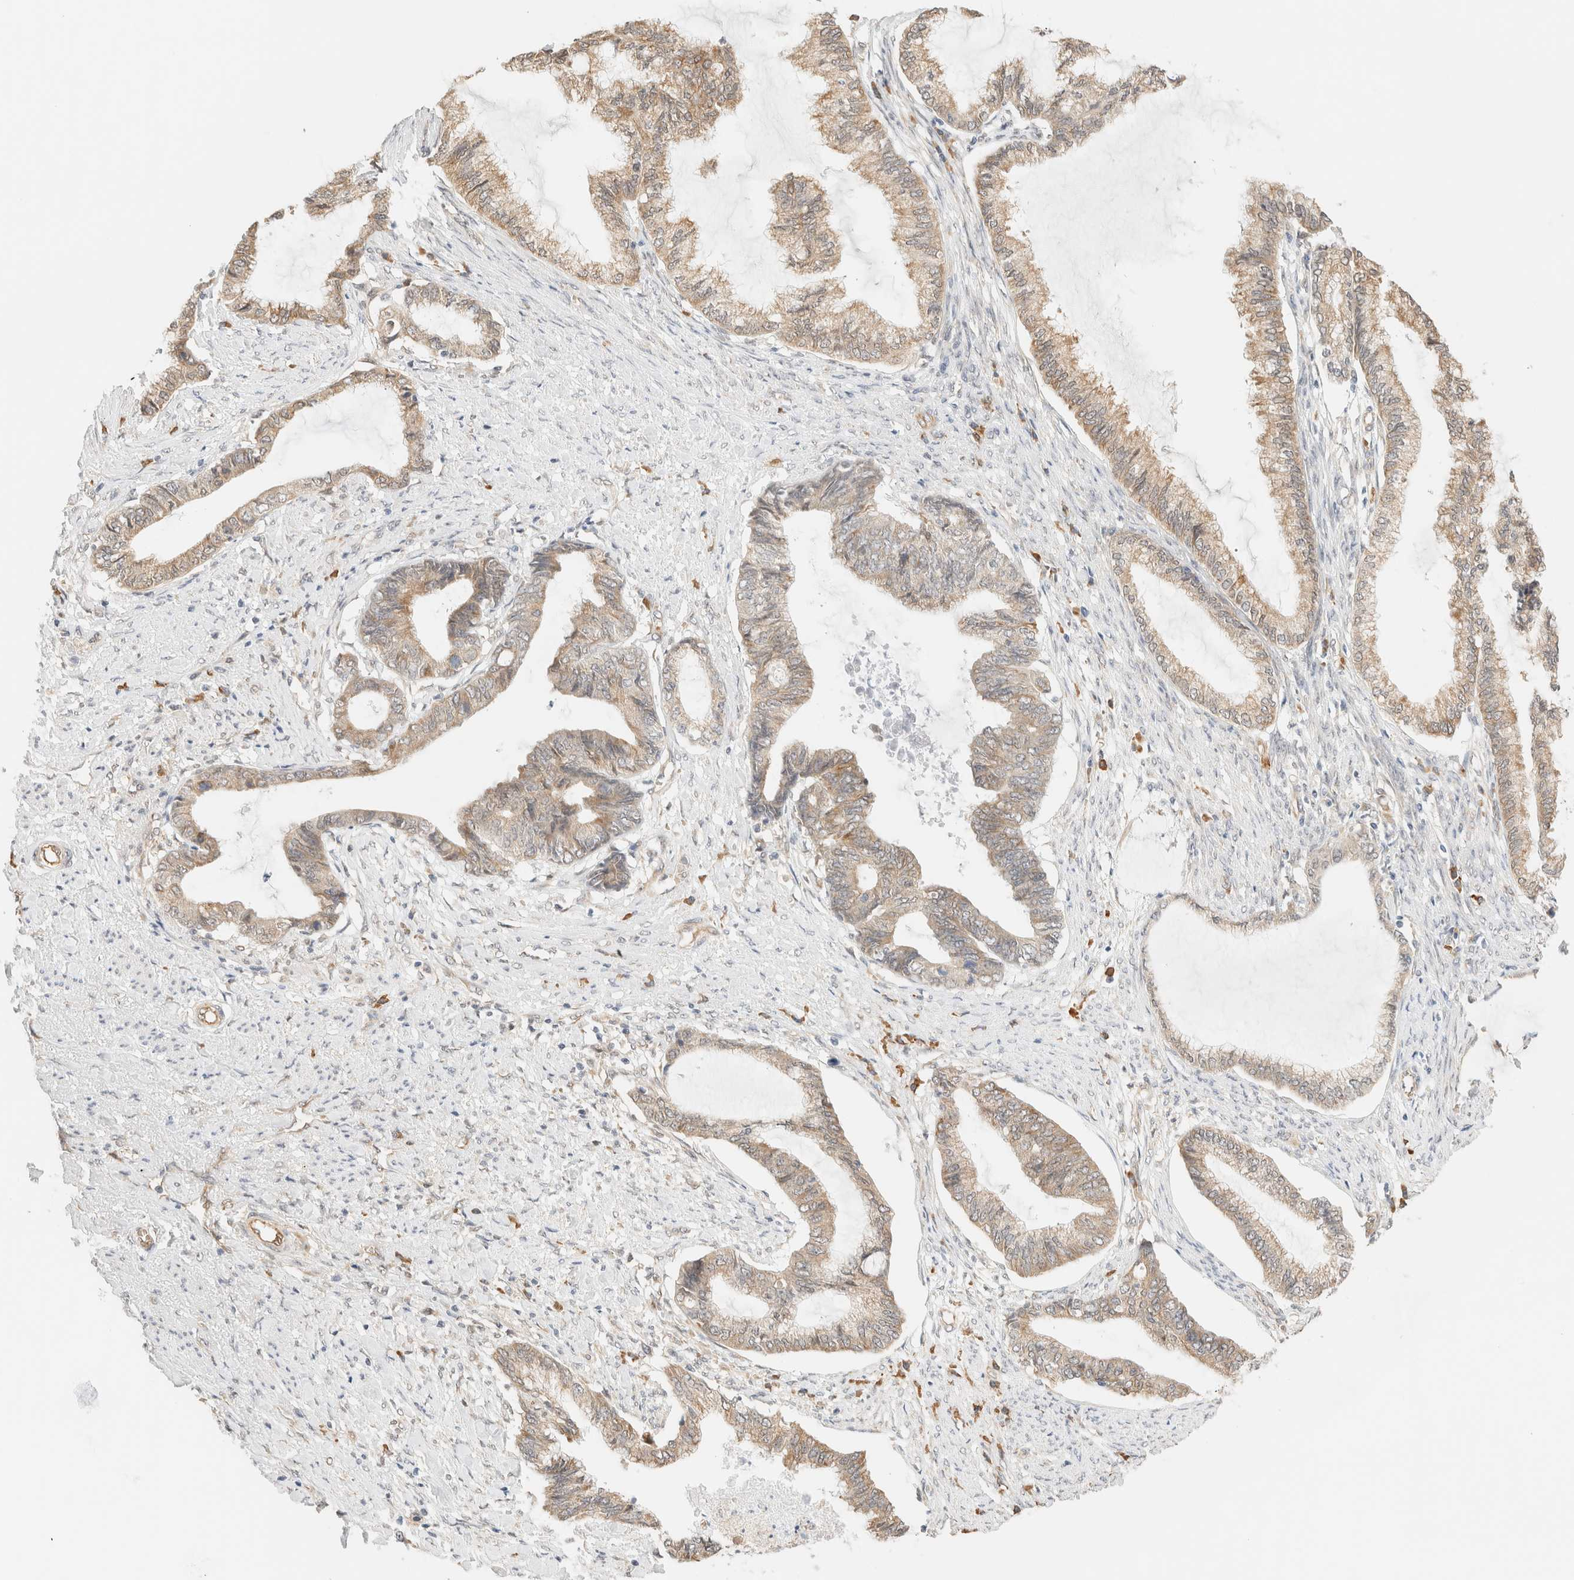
{"staining": {"intensity": "weak", "quantity": "25%-75%", "location": "cytoplasmic/membranous"}, "tissue": "endometrial cancer", "cell_type": "Tumor cells", "image_type": "cancer", "snomed": [{"axis": "morphology", "description": "Adenocarcinoma, NOS"}, {"axis": "topography", "description": "Endometrium"}], "caption": "Immunohistochemistry histopathology image of neoplastic tissue: adenocarcinoma (endometrial) stained using IHC shows low levels of weak protein expression localized specifically in the cytoplasmic/membranous of tumor cells, appearing as a cytoplasmic/membranous brown color.", "gene": "SYVN1", "patient": {"sex": "female", "age": 86}}